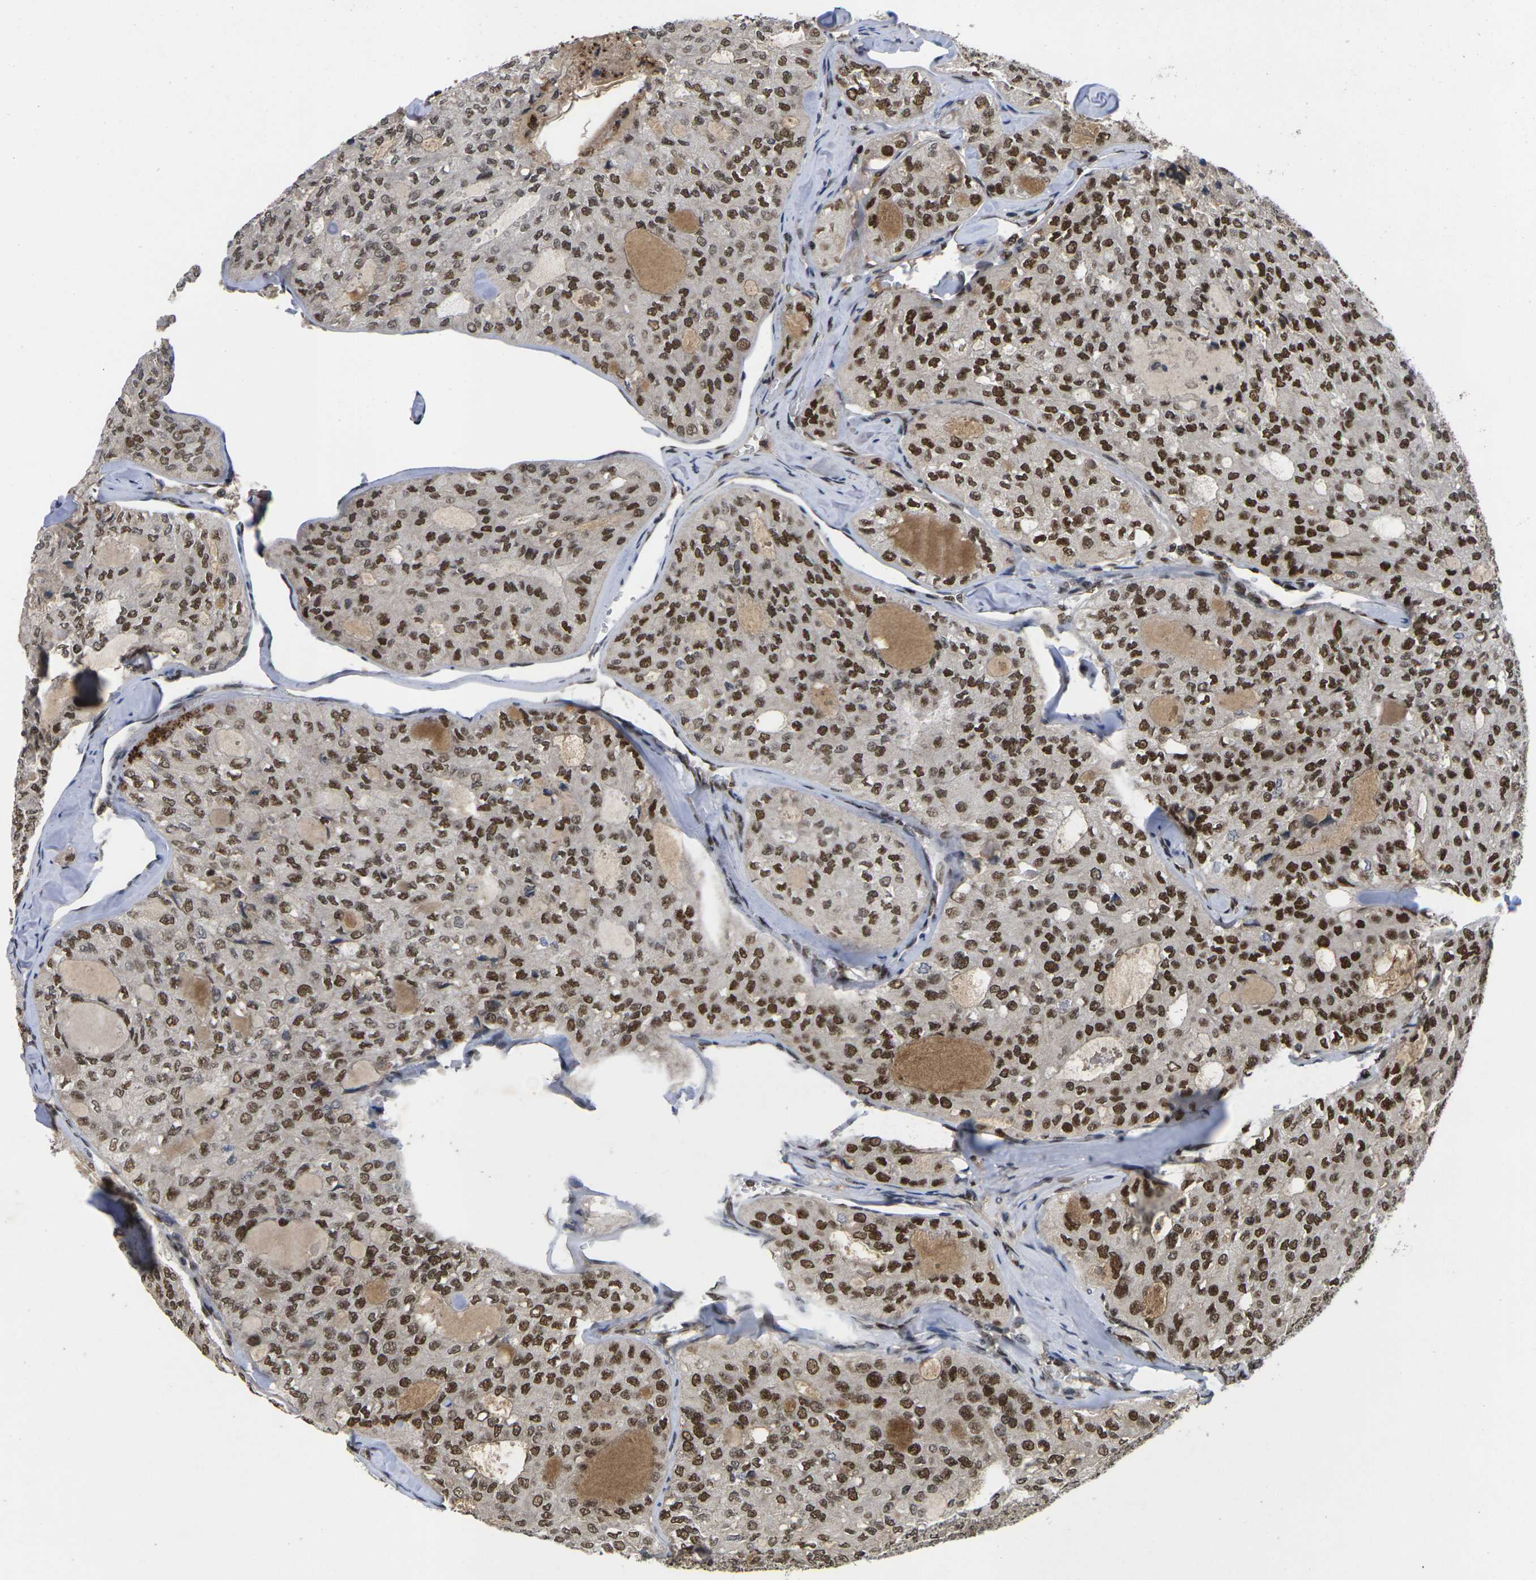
{"staining": {"intensity": "strong", "quantity": ">75%", "location": "nuclear"}, "tissue": "thyroid cancer", "cell_type": "Tumor cells", "image_type": "cancer", "snomed": [{"axis": "morphology", "description": "Follicular adenoma carcinoma, NOS"}, {"axis": "topography", "description": "Thyroid gland"}], "caption": "Protein expression analysis of thyroid follicular adenoma carcinoma shows strong nuclear staining in approximately >75% of tumor cells.", "gene": "GTF2E1", "patient": {"sex": "male", "age": 75}}